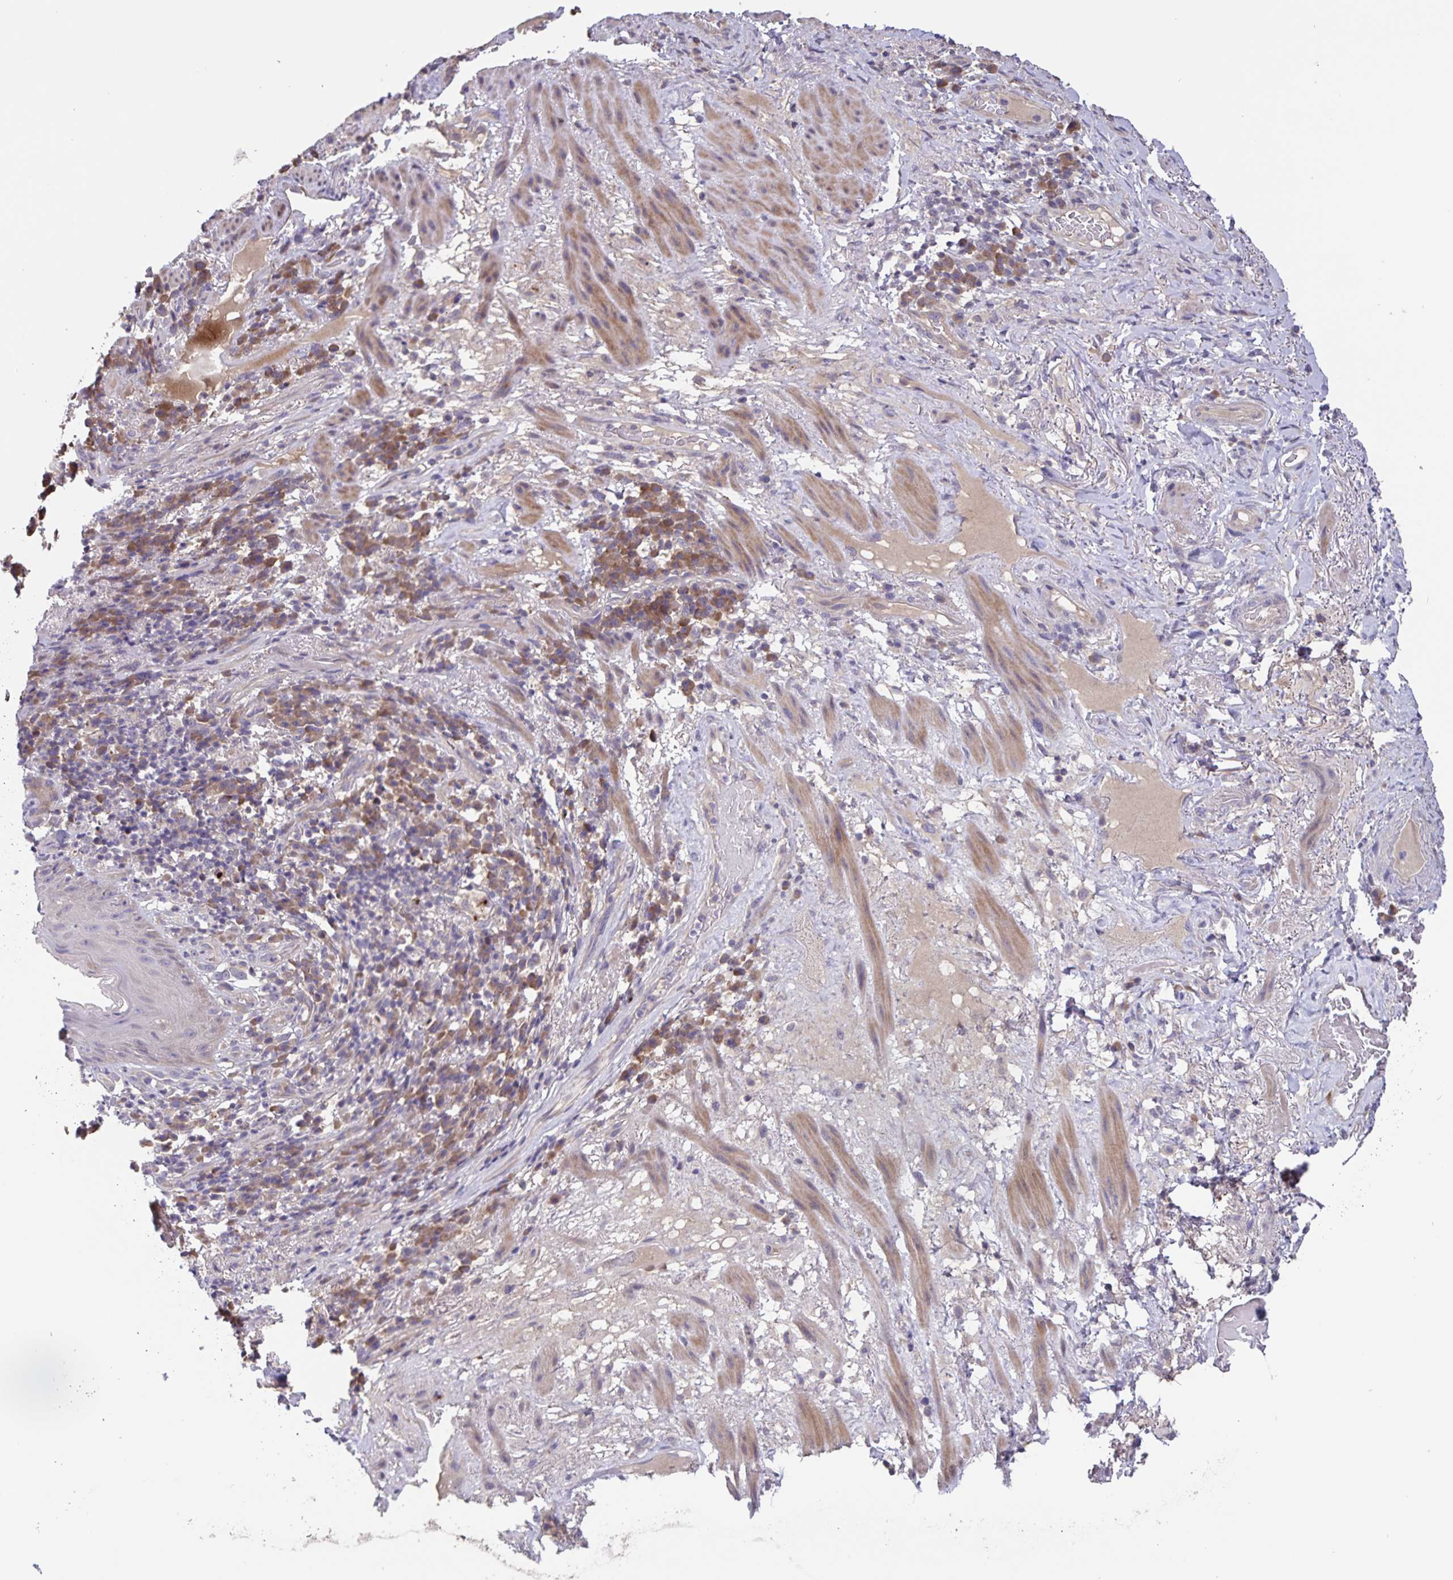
{"staining": {"intensity": "negative", "quantity": "none", "location": "none"}, "tissue": "skin", "cell_type": "Epidermal cells", "image_type": "normal", "snomed": [{"axis": "morphology", "description": "Normal tissue, NOS"}, {"axis": "topography", "description": "Anal"}], "caption": "DAB (3,3'-diaminobenzidine) immunohistochemical staining of benign human skin demonstrates no significant staining in epidermal cells.", "gene": "FBXL16", "patient": {"sex": "male", "age": 78}}